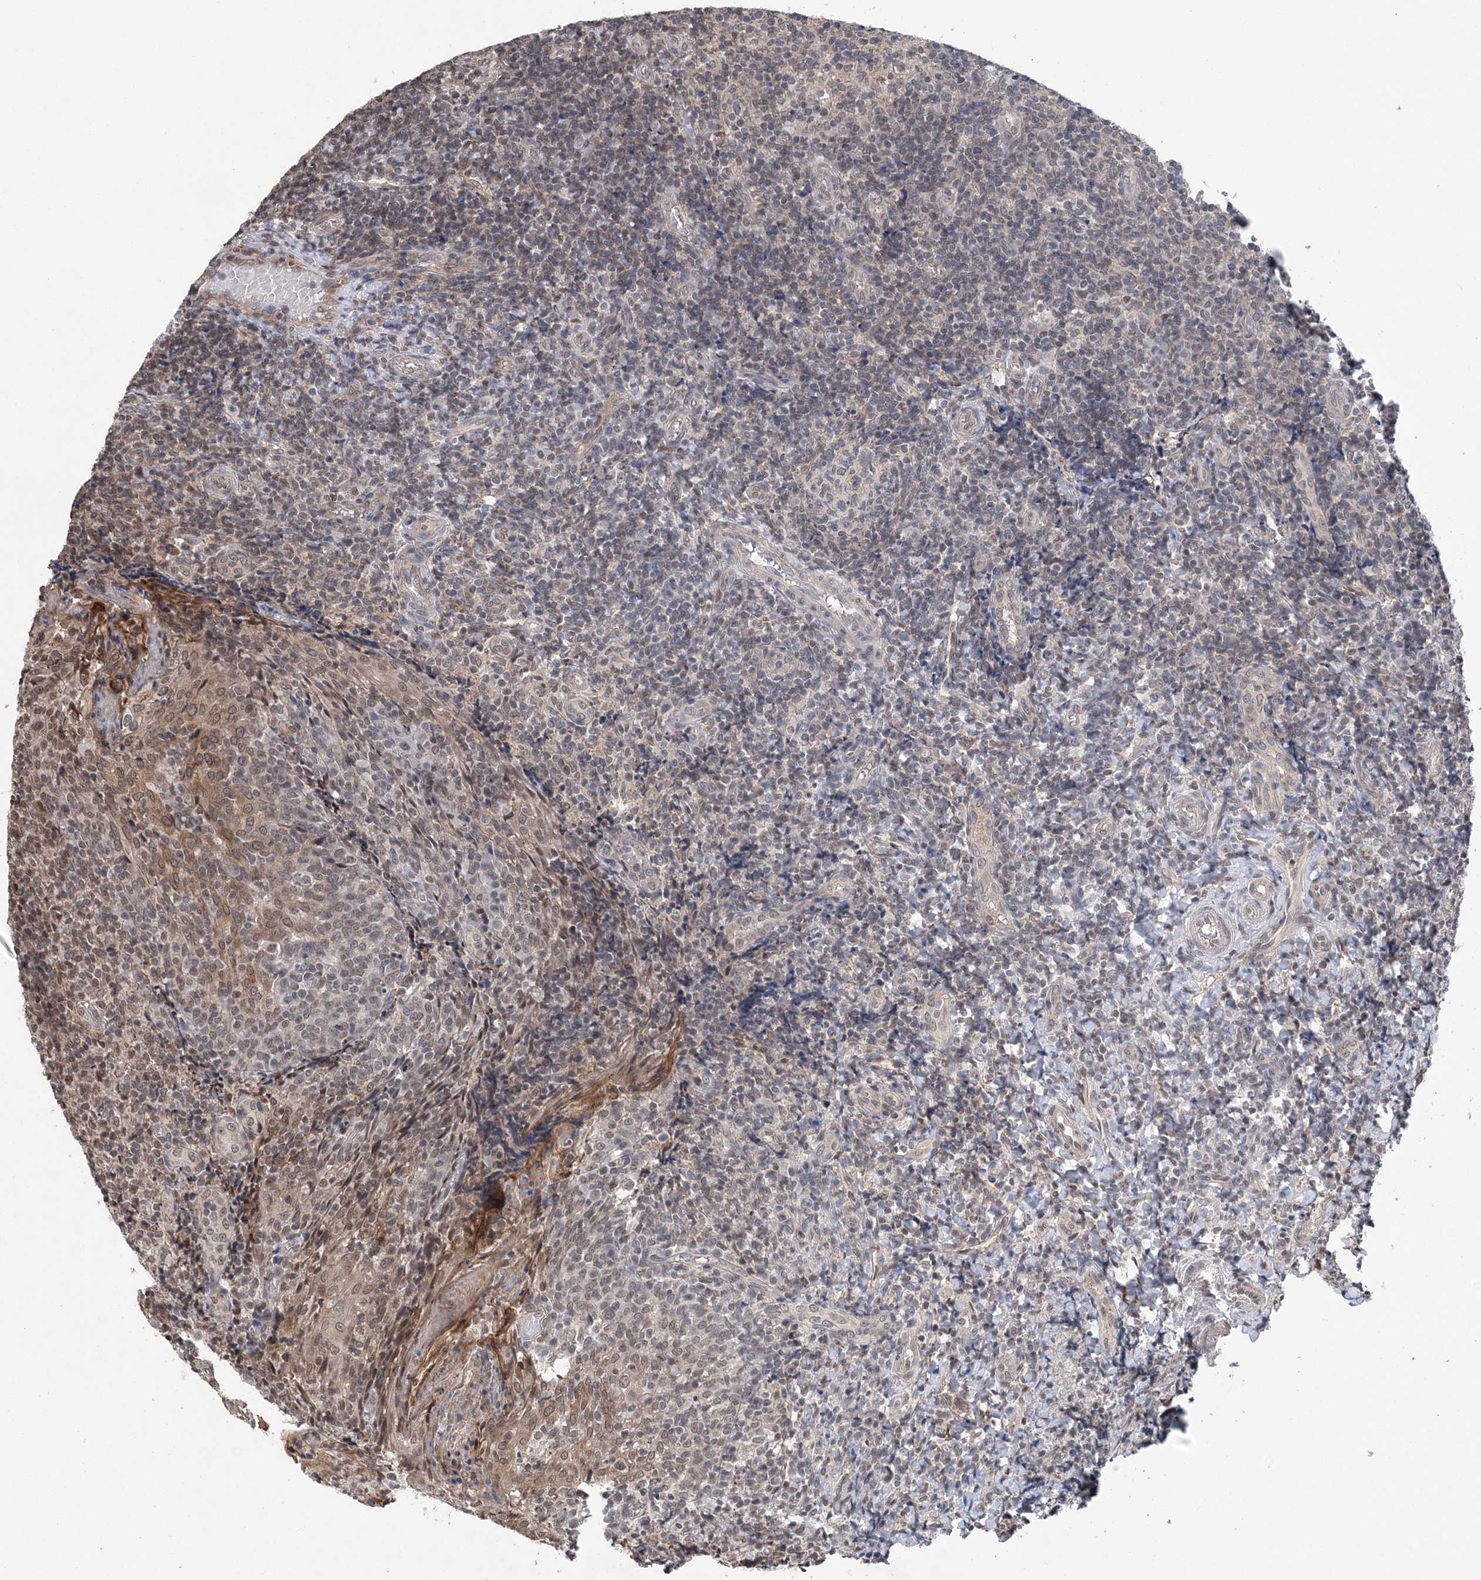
{"staining": {"intensity": "negative", "quantity": "none", "location": "none"}, "tissue": "tonsil", "cell_type": "Germinal center cells", "image_type": "normal", "snomed": [{"axis": "morphology", "description": "Normal tissue, NOS"}, {"axis": "topography", "description": "Tonsil"}], "caption": "This image is of benign tonsil stained with immunohistochemistry (IHC) to label a protein in brown with the nuclei are counter-stained blue. There is no expression in germinal center cells.", "gene": "CCDC152", "patient": {"sex": "female", "age": 19}}